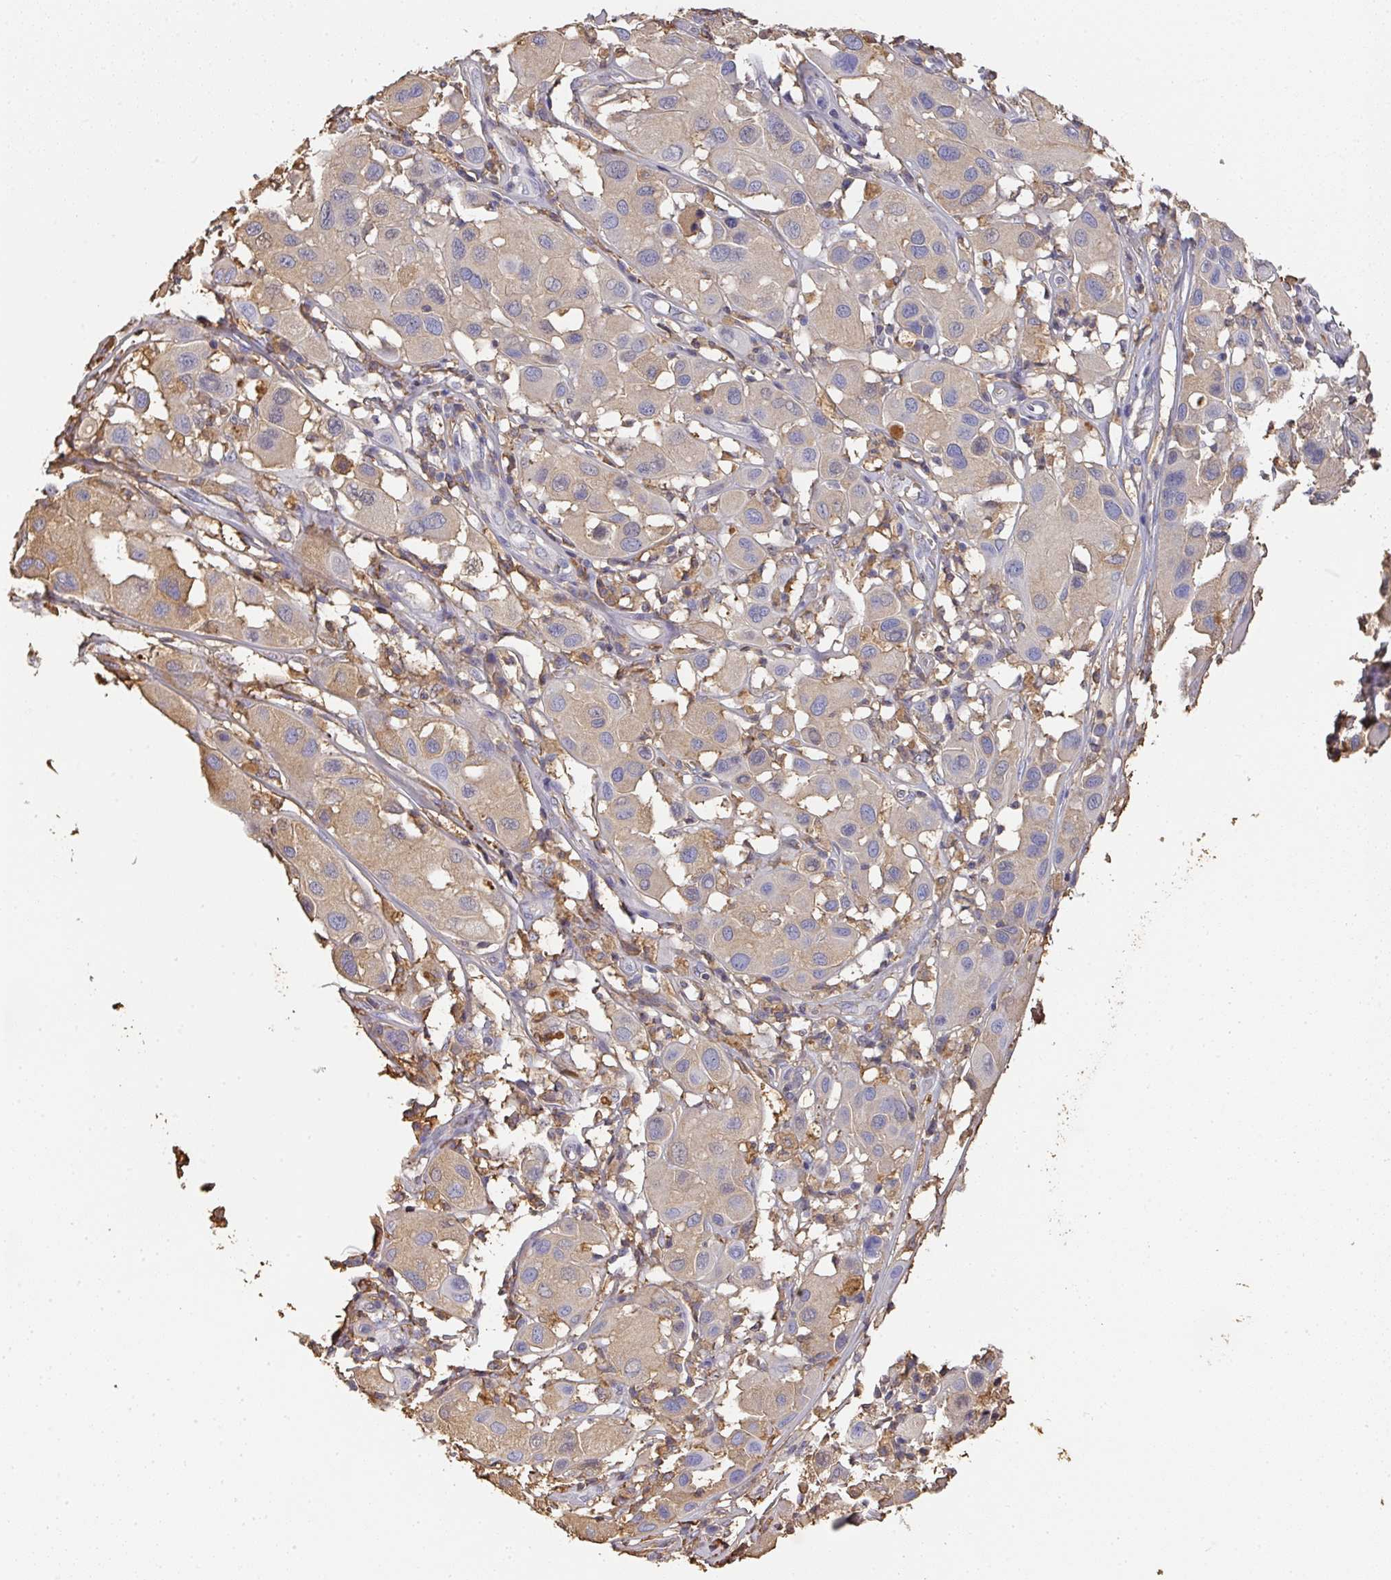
{"staining": {"intensity": "weak", "quantity": "25%-75%", "location": "cytoplasmic/membranous"}, "tissue": "melanoma", "cell_type": "Tumor cells", "image_type": "cancer", "snomed": [{"axis": "morphology", "description": "Malignant melanoma, Metastatic site"}, {"axis": "topography", "description": "Skin"}], "caption": "Brown immunohistochemical staining in malignant melanoma (metastatic site) shows weak cytoplasmic/membranous positivity in approximately 25%-75% of tumor cells.", "gene": "ALB", "patient": {"sex": "male", "age": 41}}